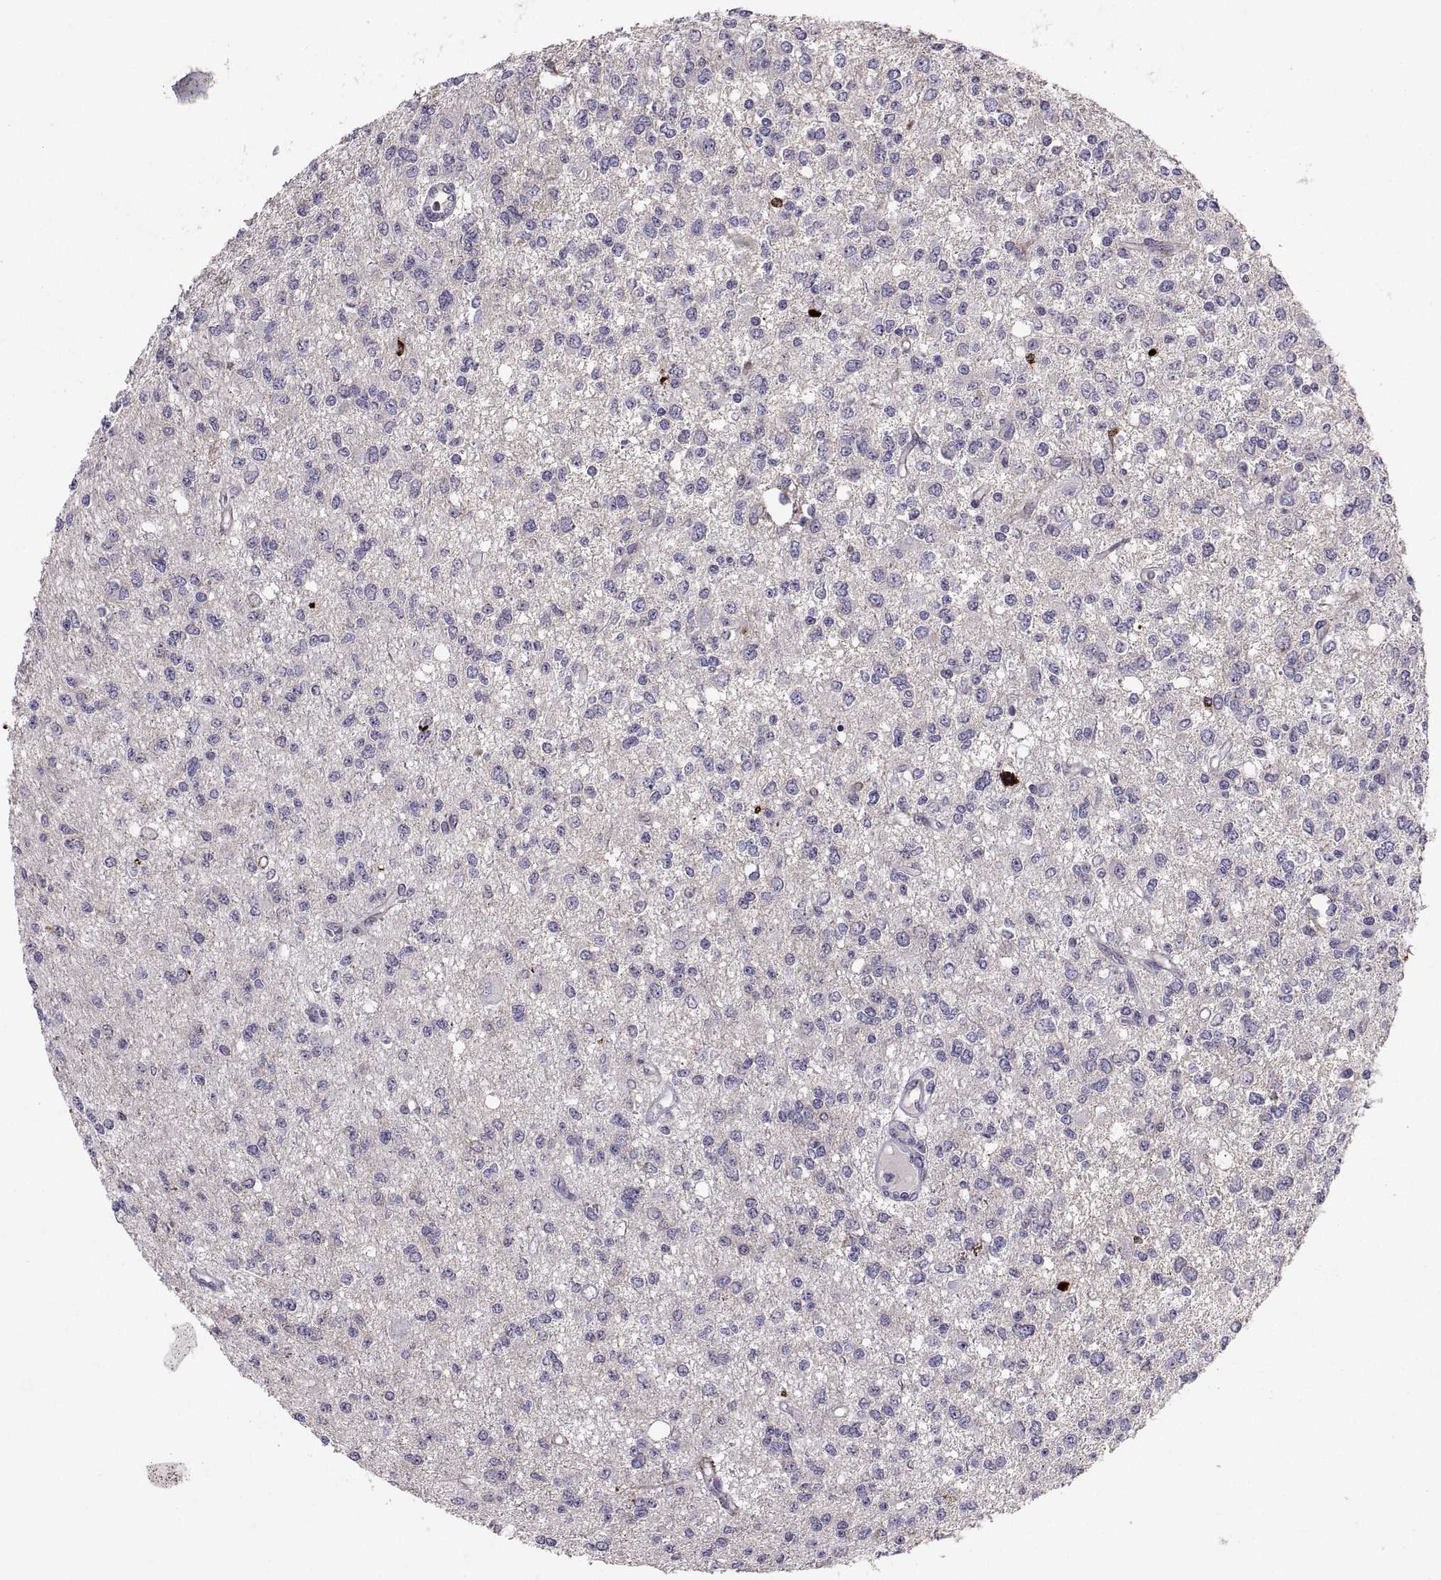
{"staining": {"intensity": "negative", "quantity": "none", "location": "none"}, "tissue": "glioma", "cell_type": "Tumor cells", "image_type": "cancer", "snomed": [{"axis": "morphology", "description": "Glioma, malignant, Low grade"}, {"axis": "topography", "description": "Brain"}], "caption": "Tumor cells show no significant protein positivity in malignant glioma (low-grade).", "gene": "PTN", "patient": {"sex": "male", "age": 67}}